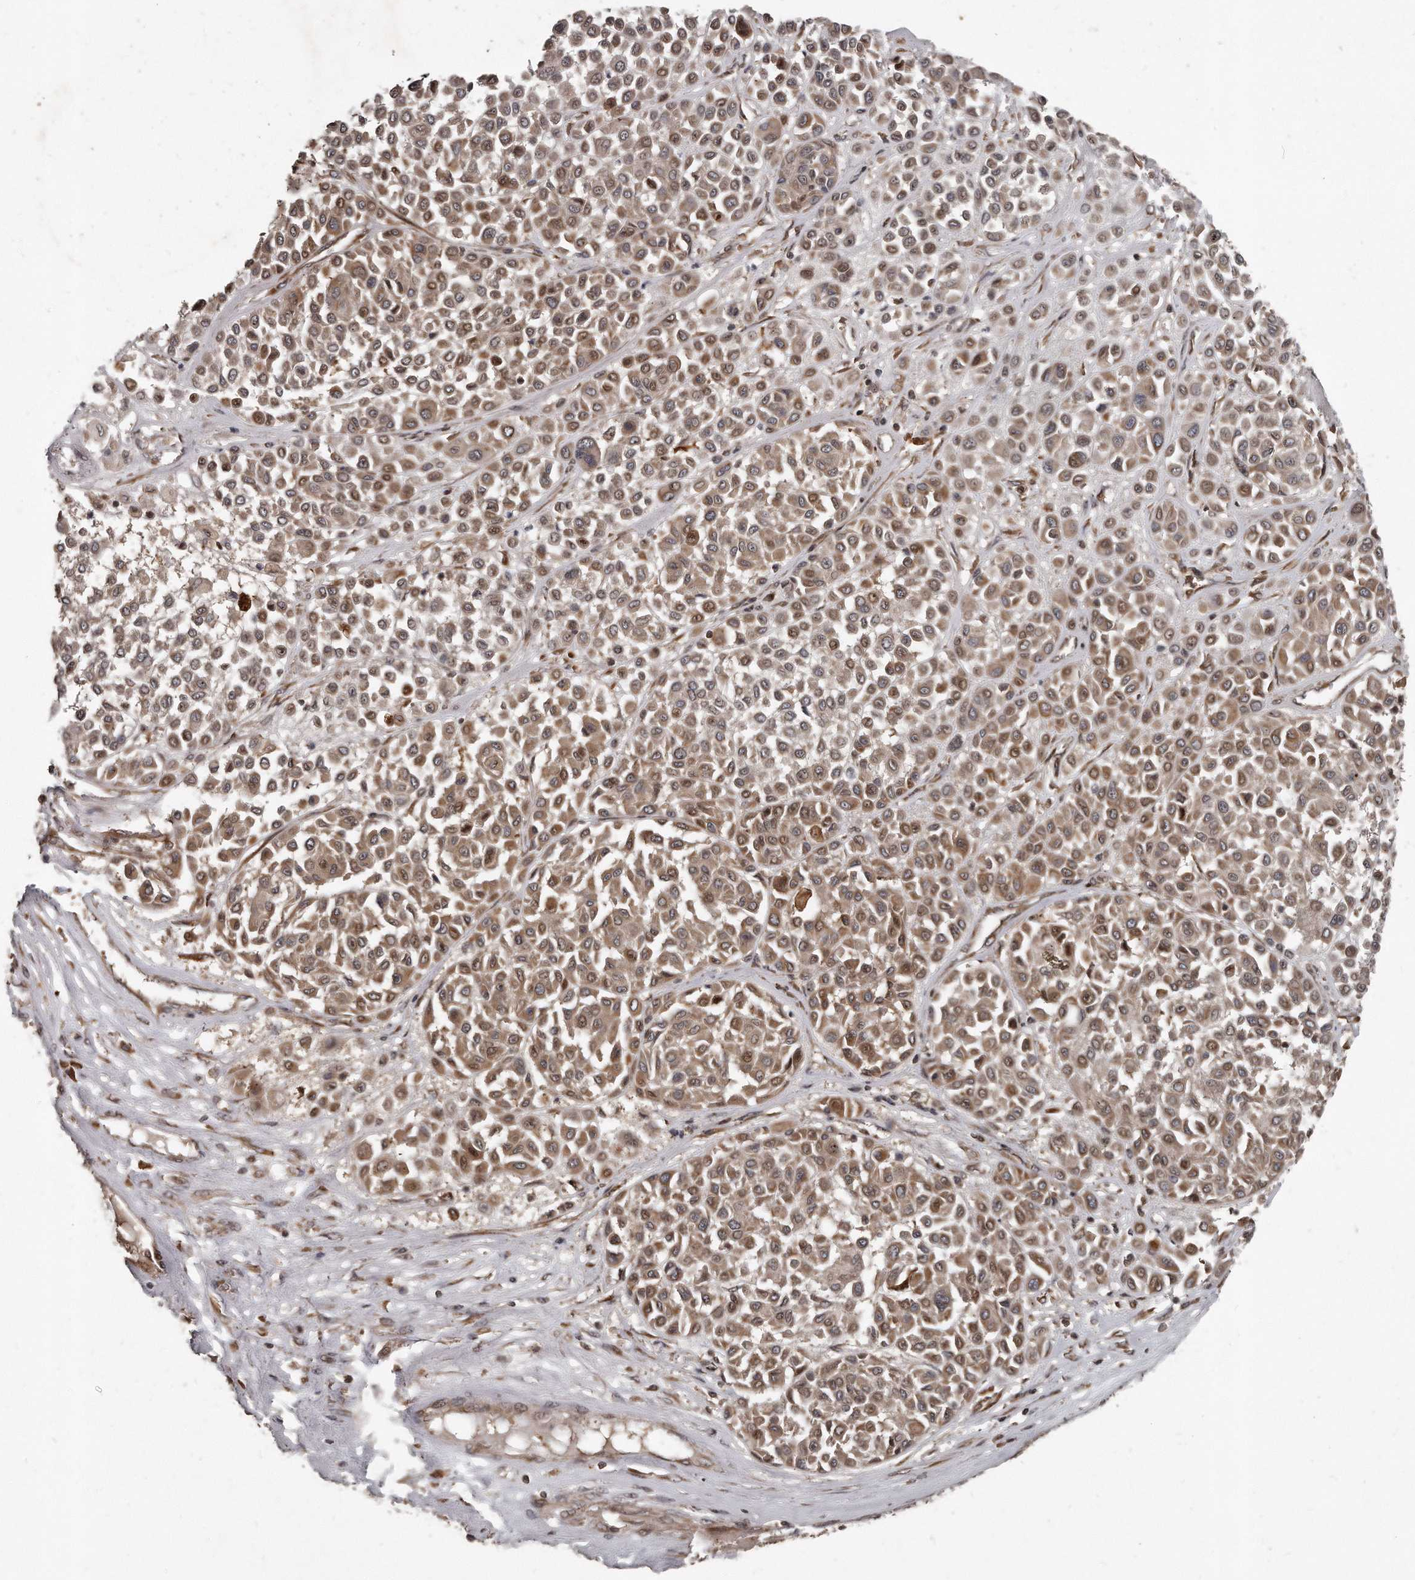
{"staining": {"intensity": "moderate", "quantity": ">75%", "location": "cytoplasmic/membranous,nuclear"}, "tissue": "melanoma", "cell_type": "Tumor cells", "image_type": "cancer", "snomed": [{"axis": "morphology", "description": "Malignant melanoma, Metastatic site"}, {"axis": "topography", "description": "Soft tissue"}], "caption": "Immunohistochemistry (IHC) micrograph of neoplastic tissue: malignant melanoma (metastatic site) stained using IHC reveals medium levels of moderate protein expression localized specifically in the cytoplasmic/membranous and nuclear of tumor cells, appearing as a cytoplasmic/membranous and nuclear brown color.", "gene": "GCH1", "patient": {"sex": "male", "age": 41}}